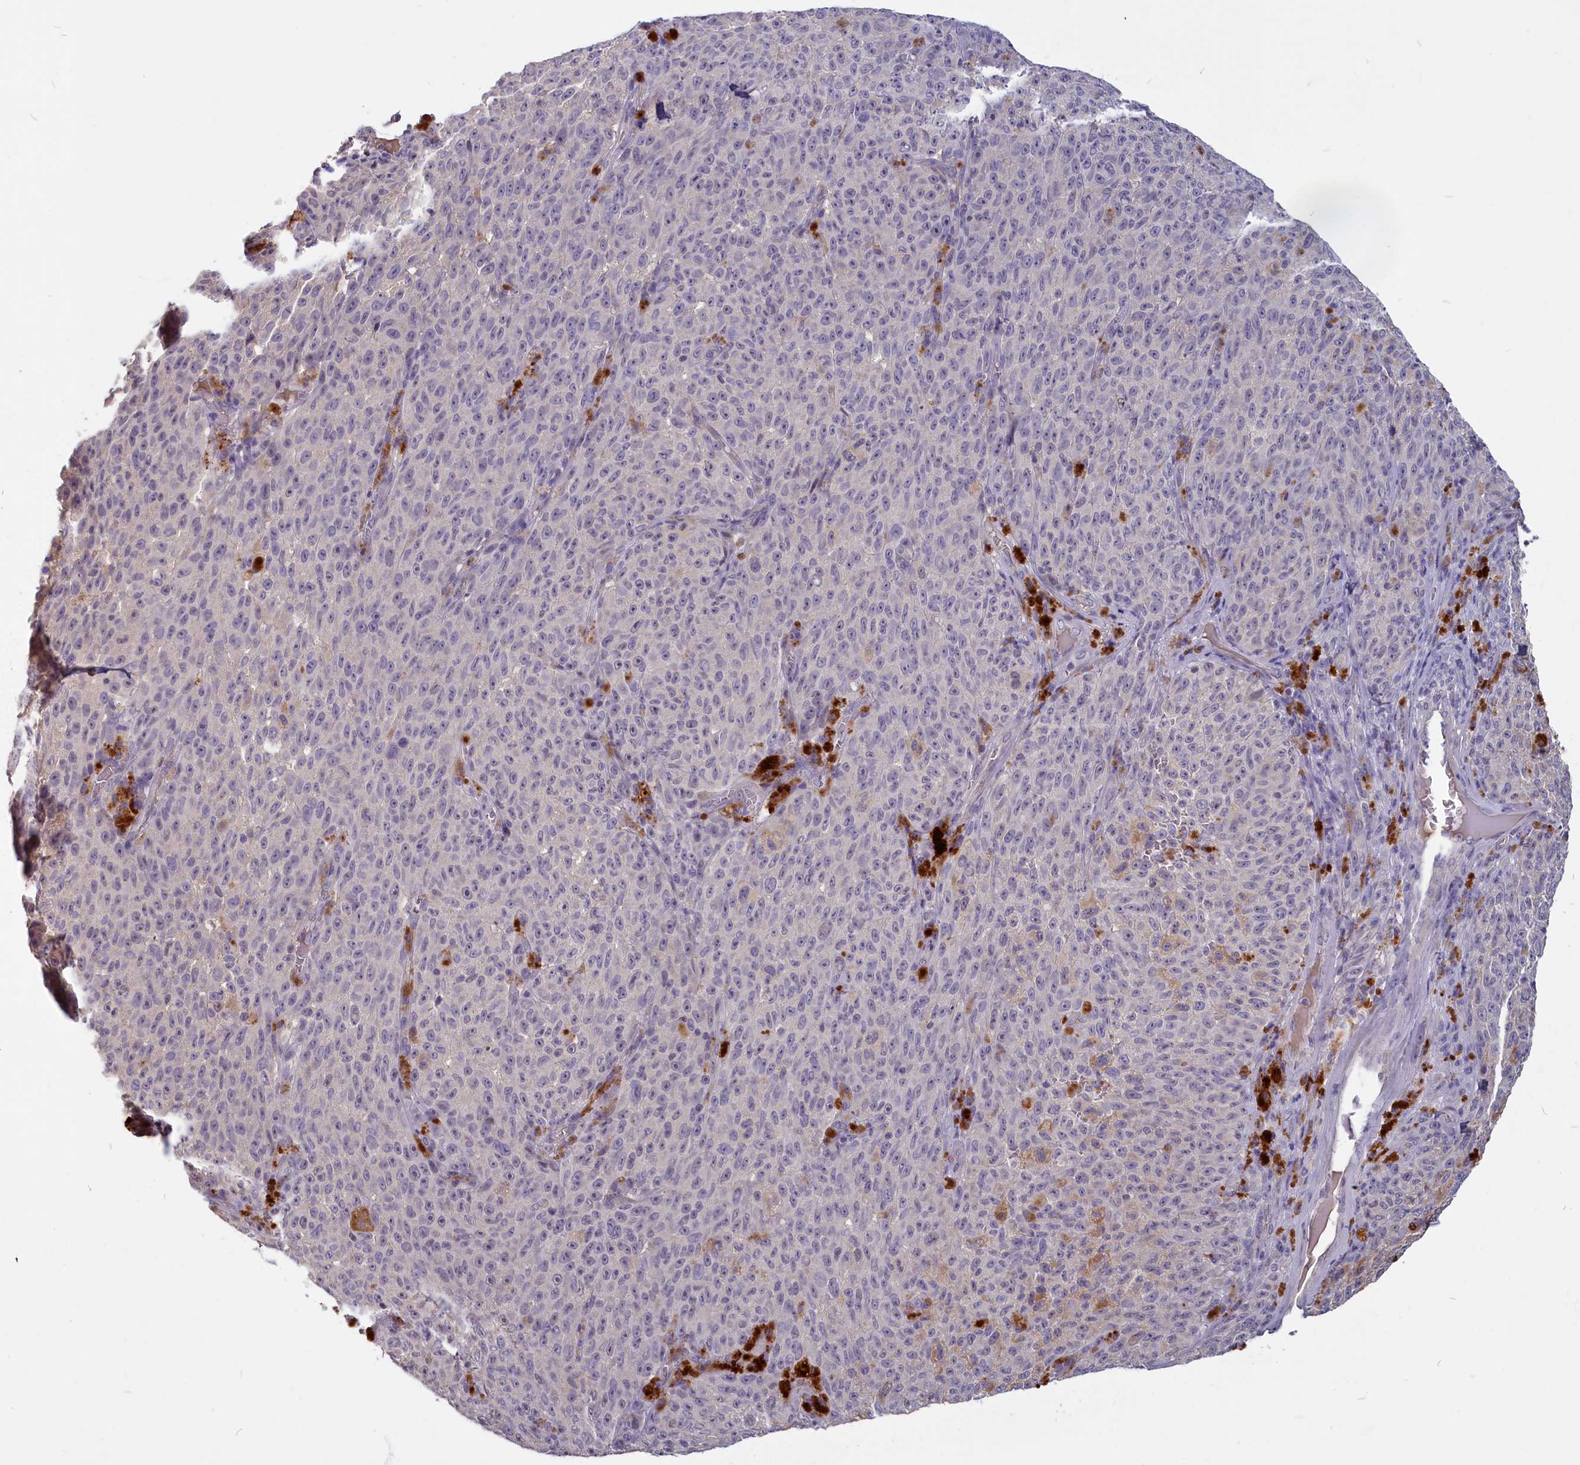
{"staining": {"intensity": "negative", "quantity": "none", "location": "none"}, "tissue": "melanoma", "cell_type": "Tumor cells", "image_type": "cancer", "snomed": [{"axis": "morphology", "description": "Malignant melanoma, NOS"}, {"axis": "topography", "description": "Skin"}], "caption": "This is an IHC image of malignant melanoma. There is no staining in tumor cells.", "gene": "SV2C", "patient": {"sex": "female", "age": 82}}